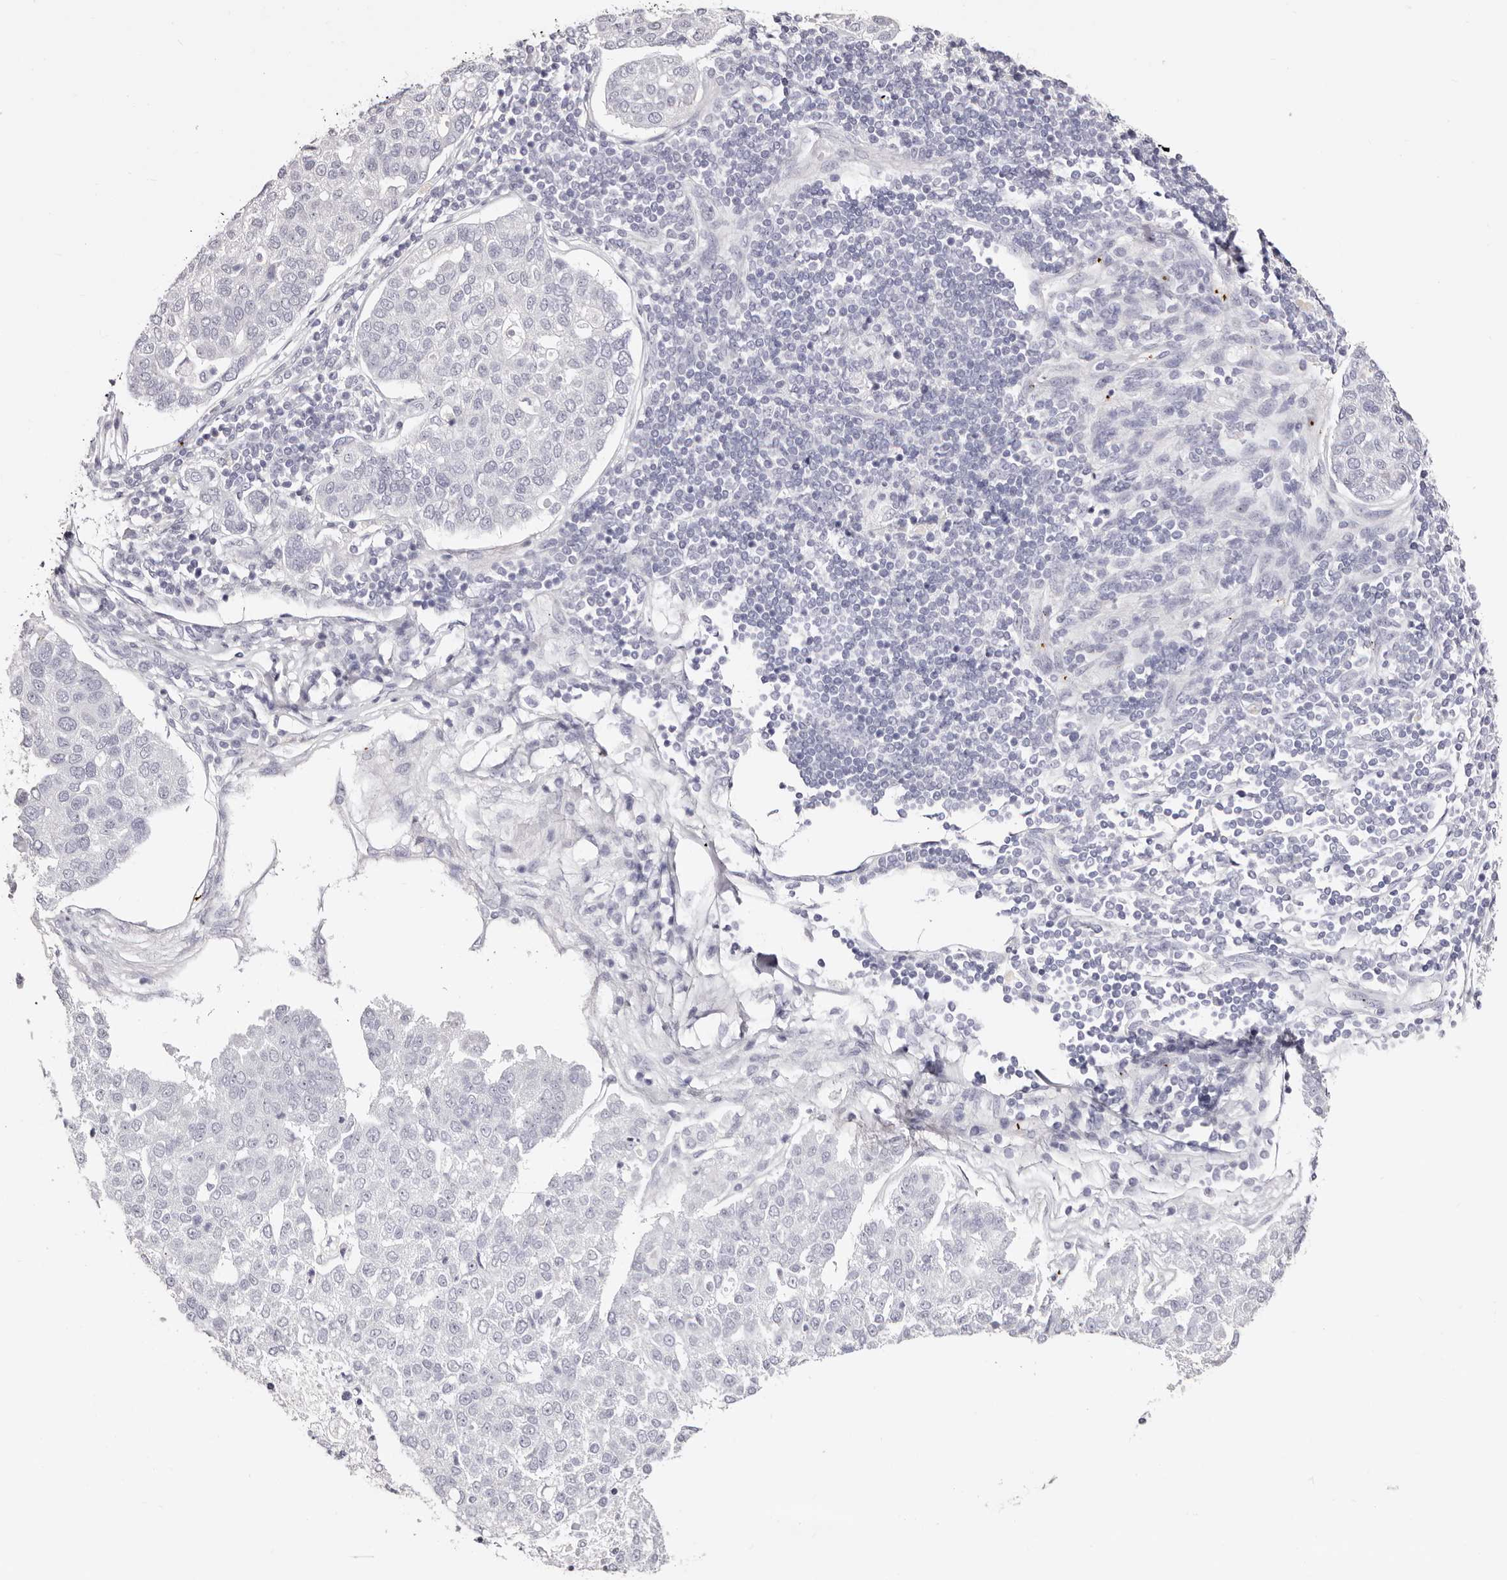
{"staining": {"intensity": "negative", "quantity": "none", "location": "none"}, "tissue": "pancreatic cancer", "cell_type": "Tumor cells", "image_type": "cancer", "snomed": [{"axis": "morphology", "description": "Adenocarcinoma, NOS"}, {"axis": "topography", "description": "Pancreas"}], "caption": "DAB immunohistochemical staining of adenocarcinoma (pancreatic) reveals no significant staining in tumor cells.", "gene": "PF4", "patient": {"sex": "female", "age": 61}}